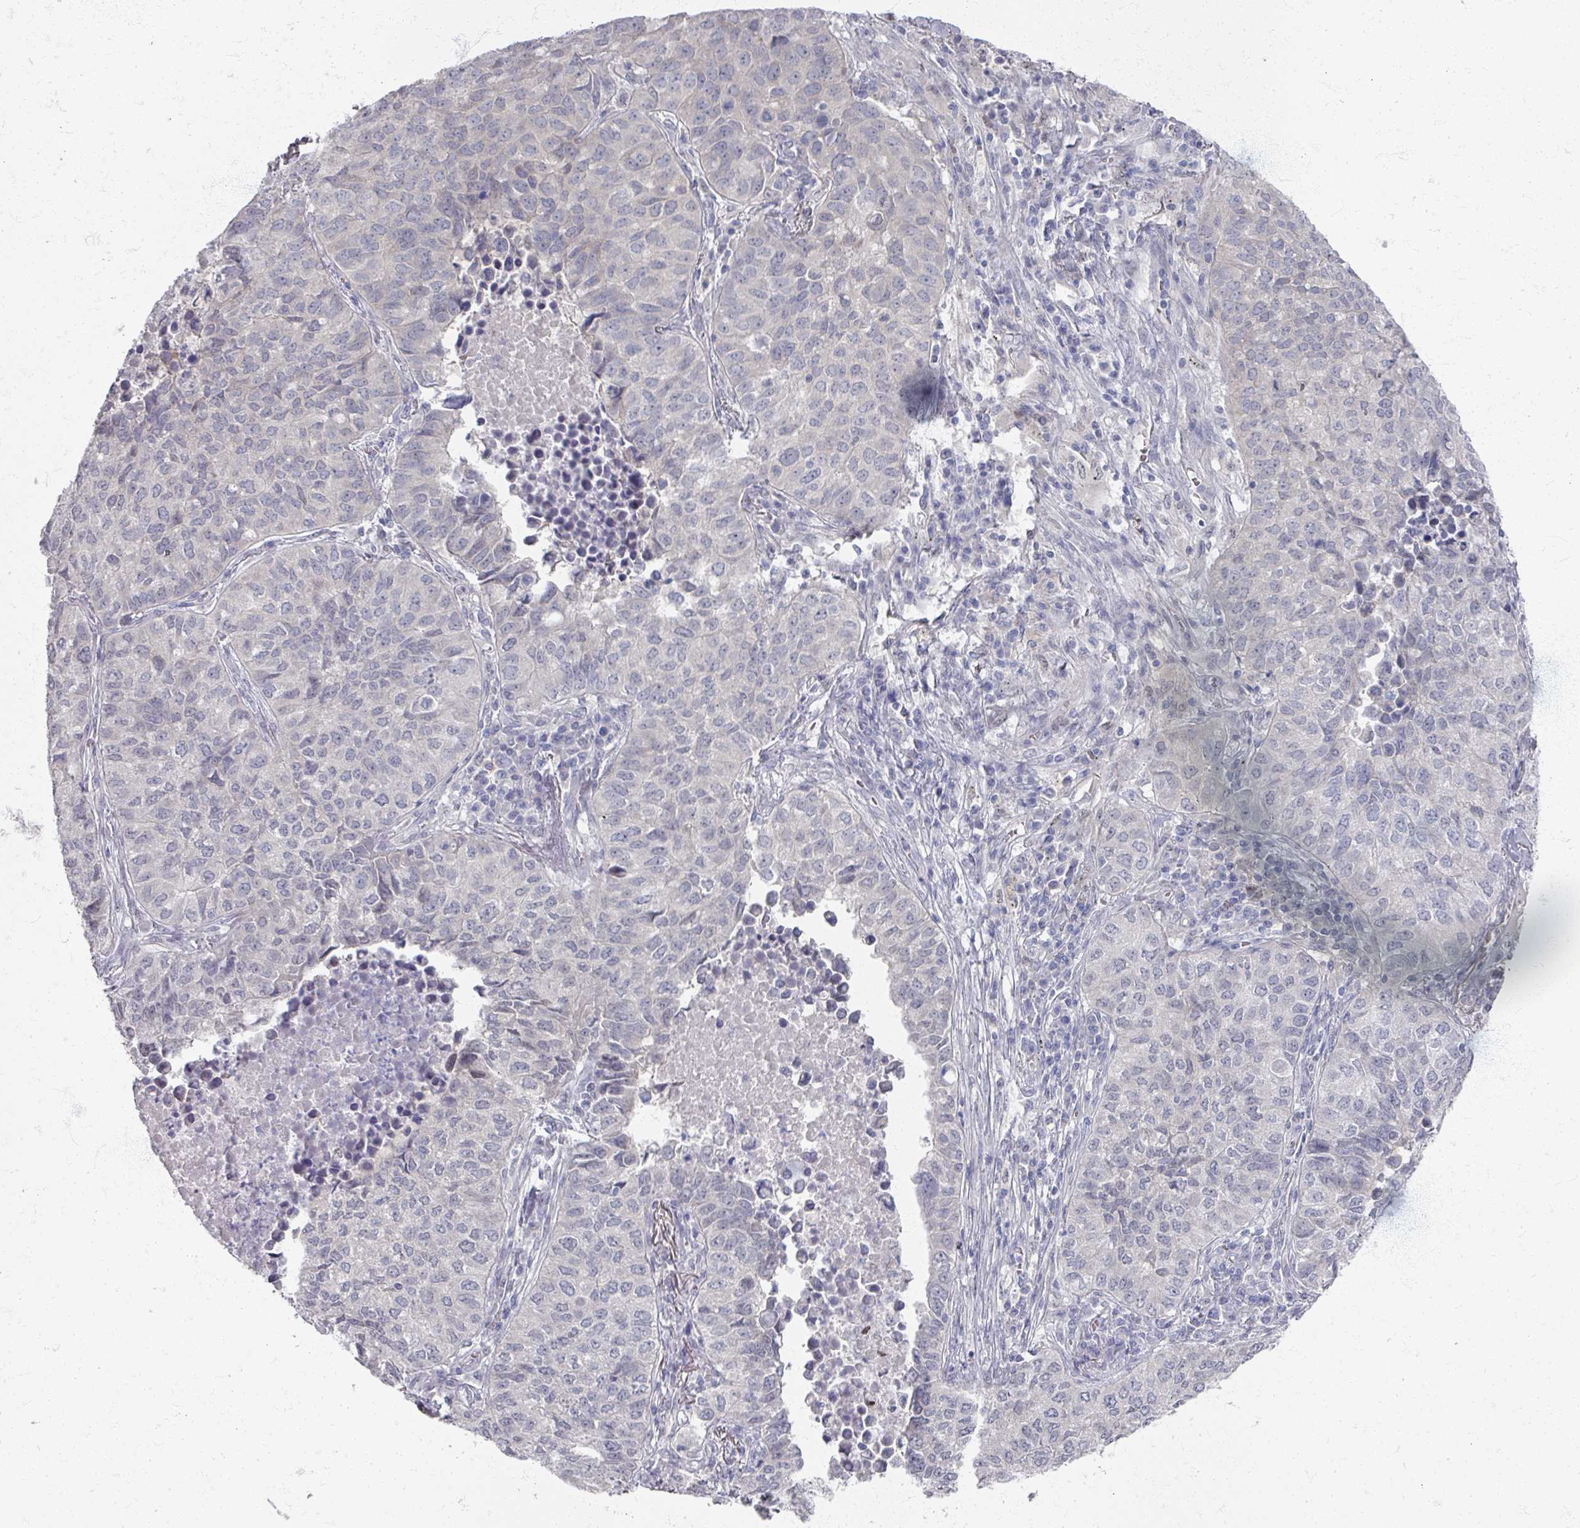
{"staining": {"intensity": "negative", "quantity": "none", "location": "none"}, "tissue": "lung cancer", "cell_type": "Tumor cells", "image_type": "cancer", "snomed": [{"axis": "morphology", "description": "Adenocarcinoma, NOS"}, {"axis": "topography", "description": "Lung"}], "caption": "Tumor cells are negative for brown protein staining in adenocarcinoma (lung).", "gene": "TTYH3", "patient": {"sex": "female", "age": 50}}